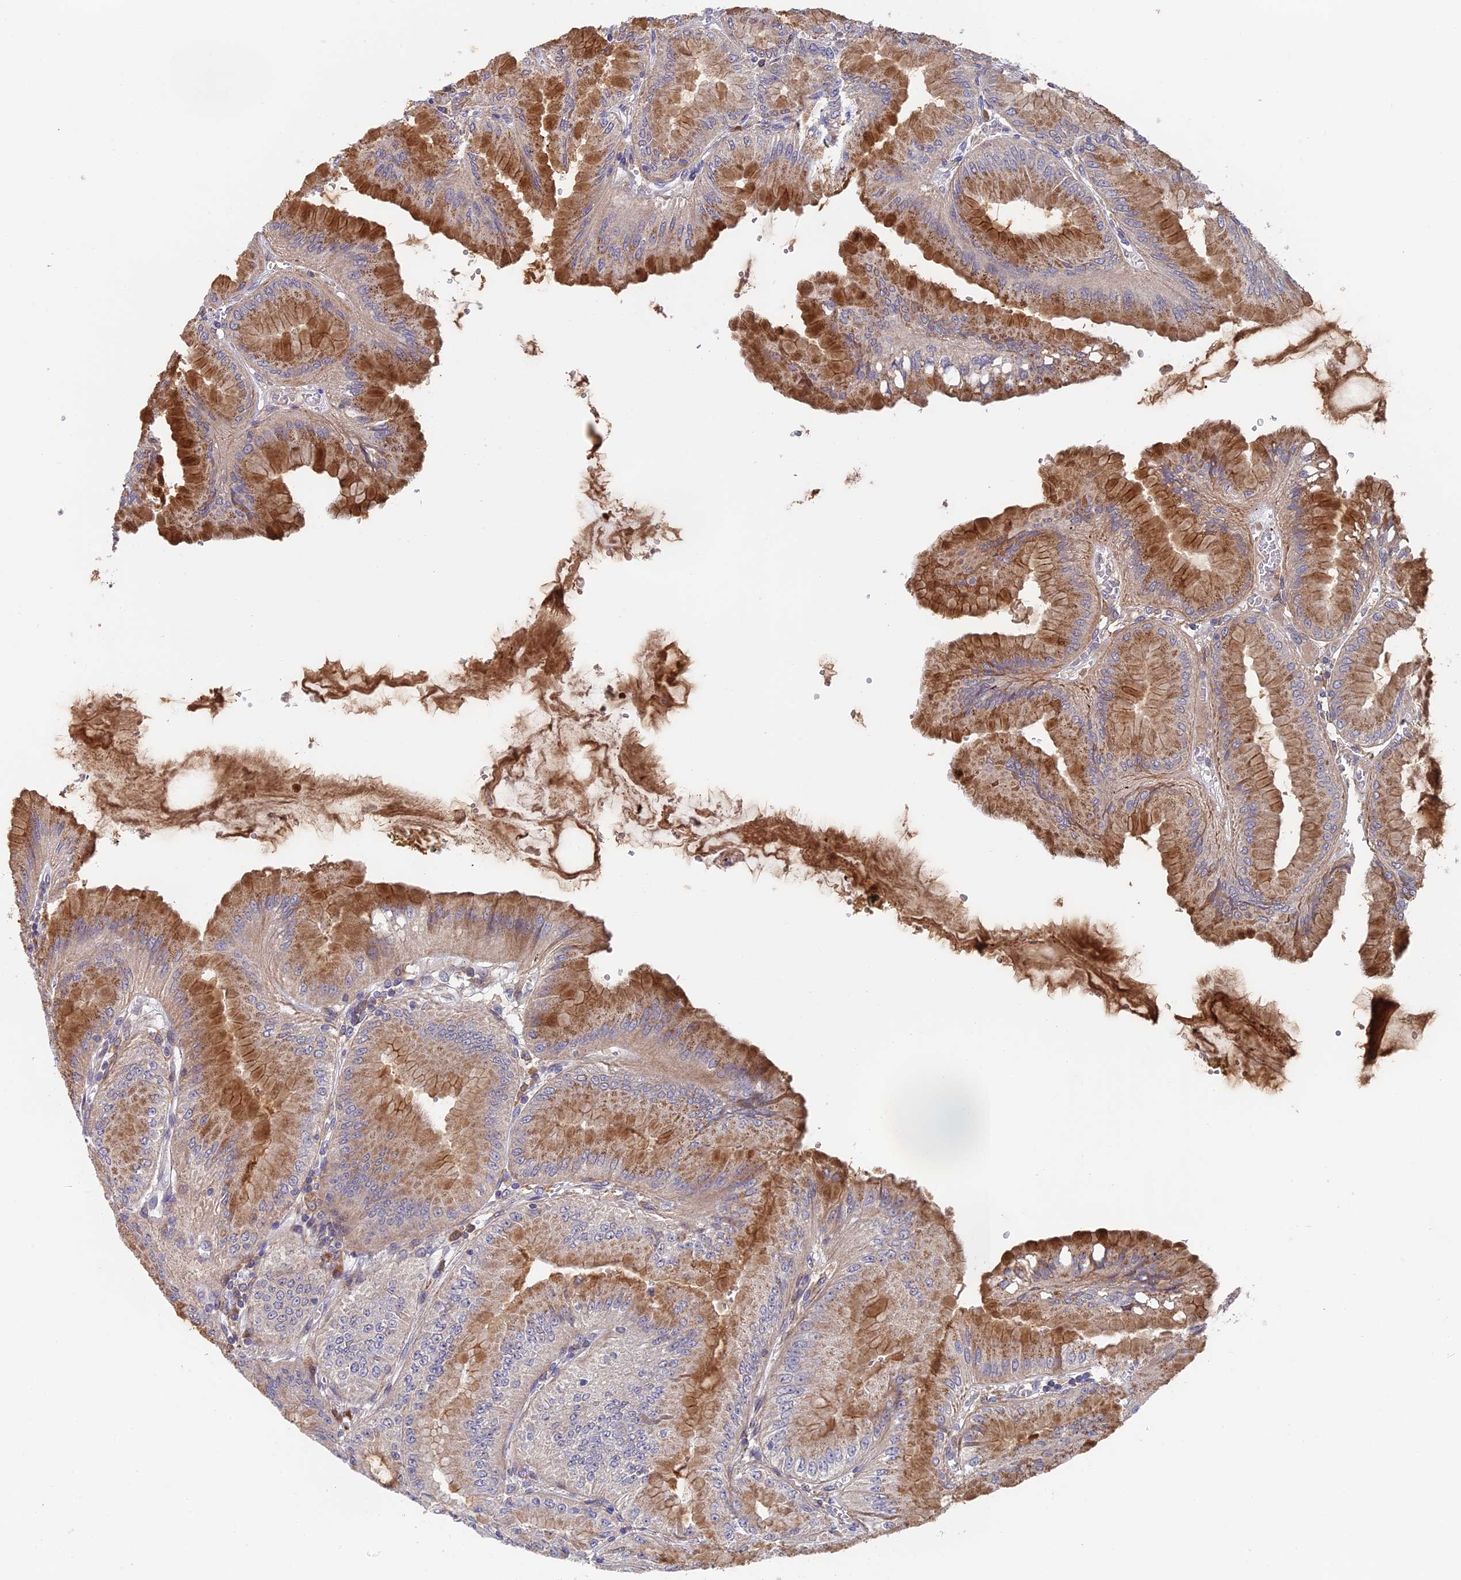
{"staining": {"intensity": "moderate", "quantity": ">75%", "location": "cytoplasmic/membranous"}, "tissue": "stomach", "cell_type": "Glandular cells", "image_type": "normal", "snomed": [{"axis": "morphology", "description": "Normal tissue, NOS"}, {"axis": "topography", "description": "Stomach, lower"}], "caption": "Human stomach stained with a brown dye exhibits moderate cytoplasmic/membranous positive expression in approximately >75% of glandular cells.", "gene": "IPO5", "patient": {"sex": "male", "age": 71}}